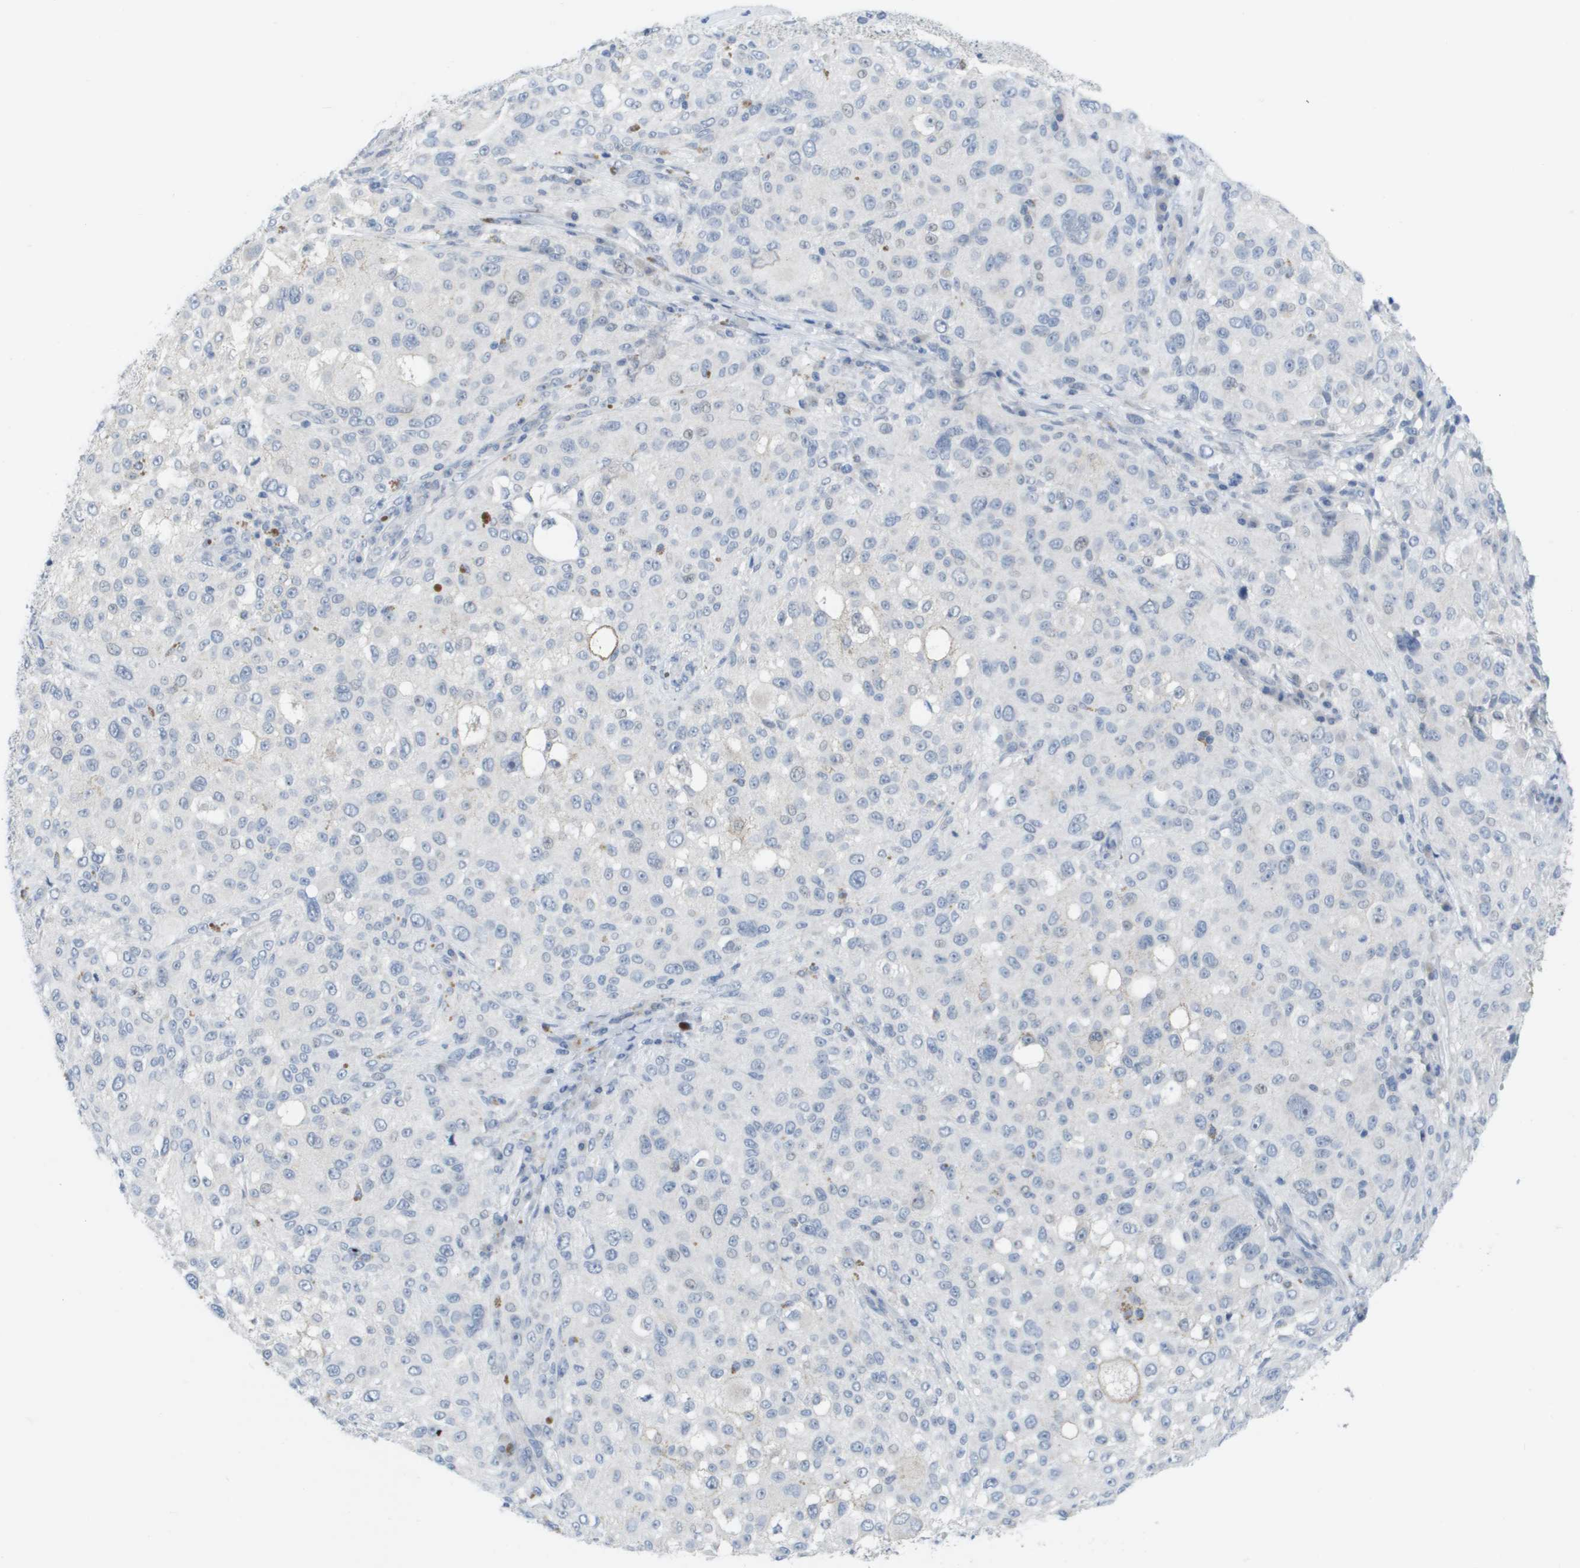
{"staining": {"intensity": "negative", "quantity": "none", "location": "none"}, "tissue": "melanoma", "cell_type": "Tumor cells", "image_type": "cancer", "snomed": [{"axis": "morphology", "description": "Necrosis, NOS"}, {"axis": "morphology", "description": "Malignant melanoma, NOS"}, {"axis": "topography", "description": "Skin"}], "caption": "Immunohistochemistry (IHC) of human malignant melanoma shows no staining in tumor cells.", "gene": "PDE4A", "patient": {"sex": "female", "age": 87}}